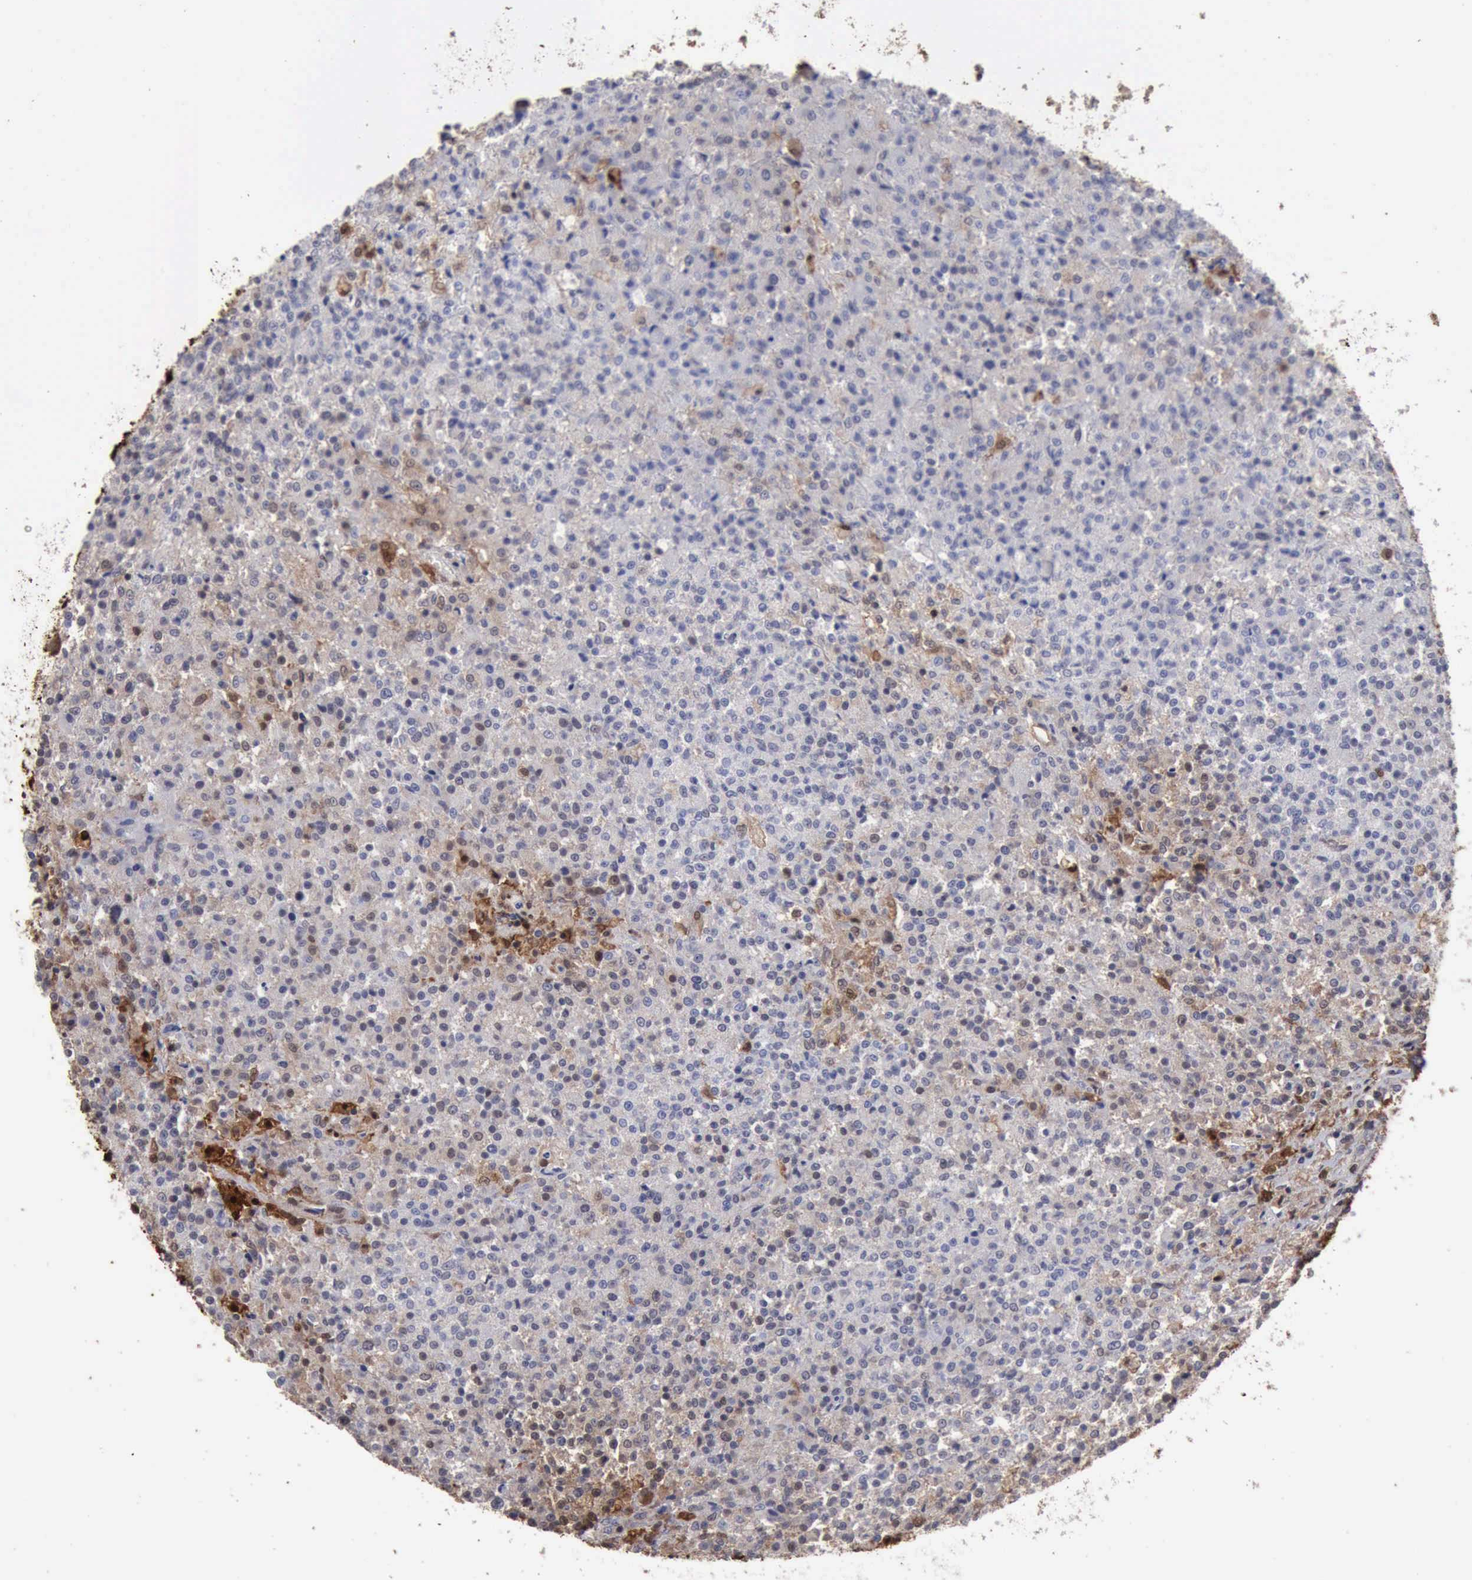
{"staining": {"intensity": "strong", "quantity": "<25%", "location": "nuclear"}, "tissue": "testis cancer", "cell_type": "Tumor cells", "image_type": "cancer", "snomed": [{"axis": "morphology", "description": "Seminoma, NOS"}, {"axis": "topography", "description": "Testis"}], "caption": "Human testis cancer (seminoma) stained for a protein (brown) exhibits strong nuclear positive expression in approximately <25% of tumor cells.", "gene": "STAT1", "patient": {"sex": "male", "age": 59}}